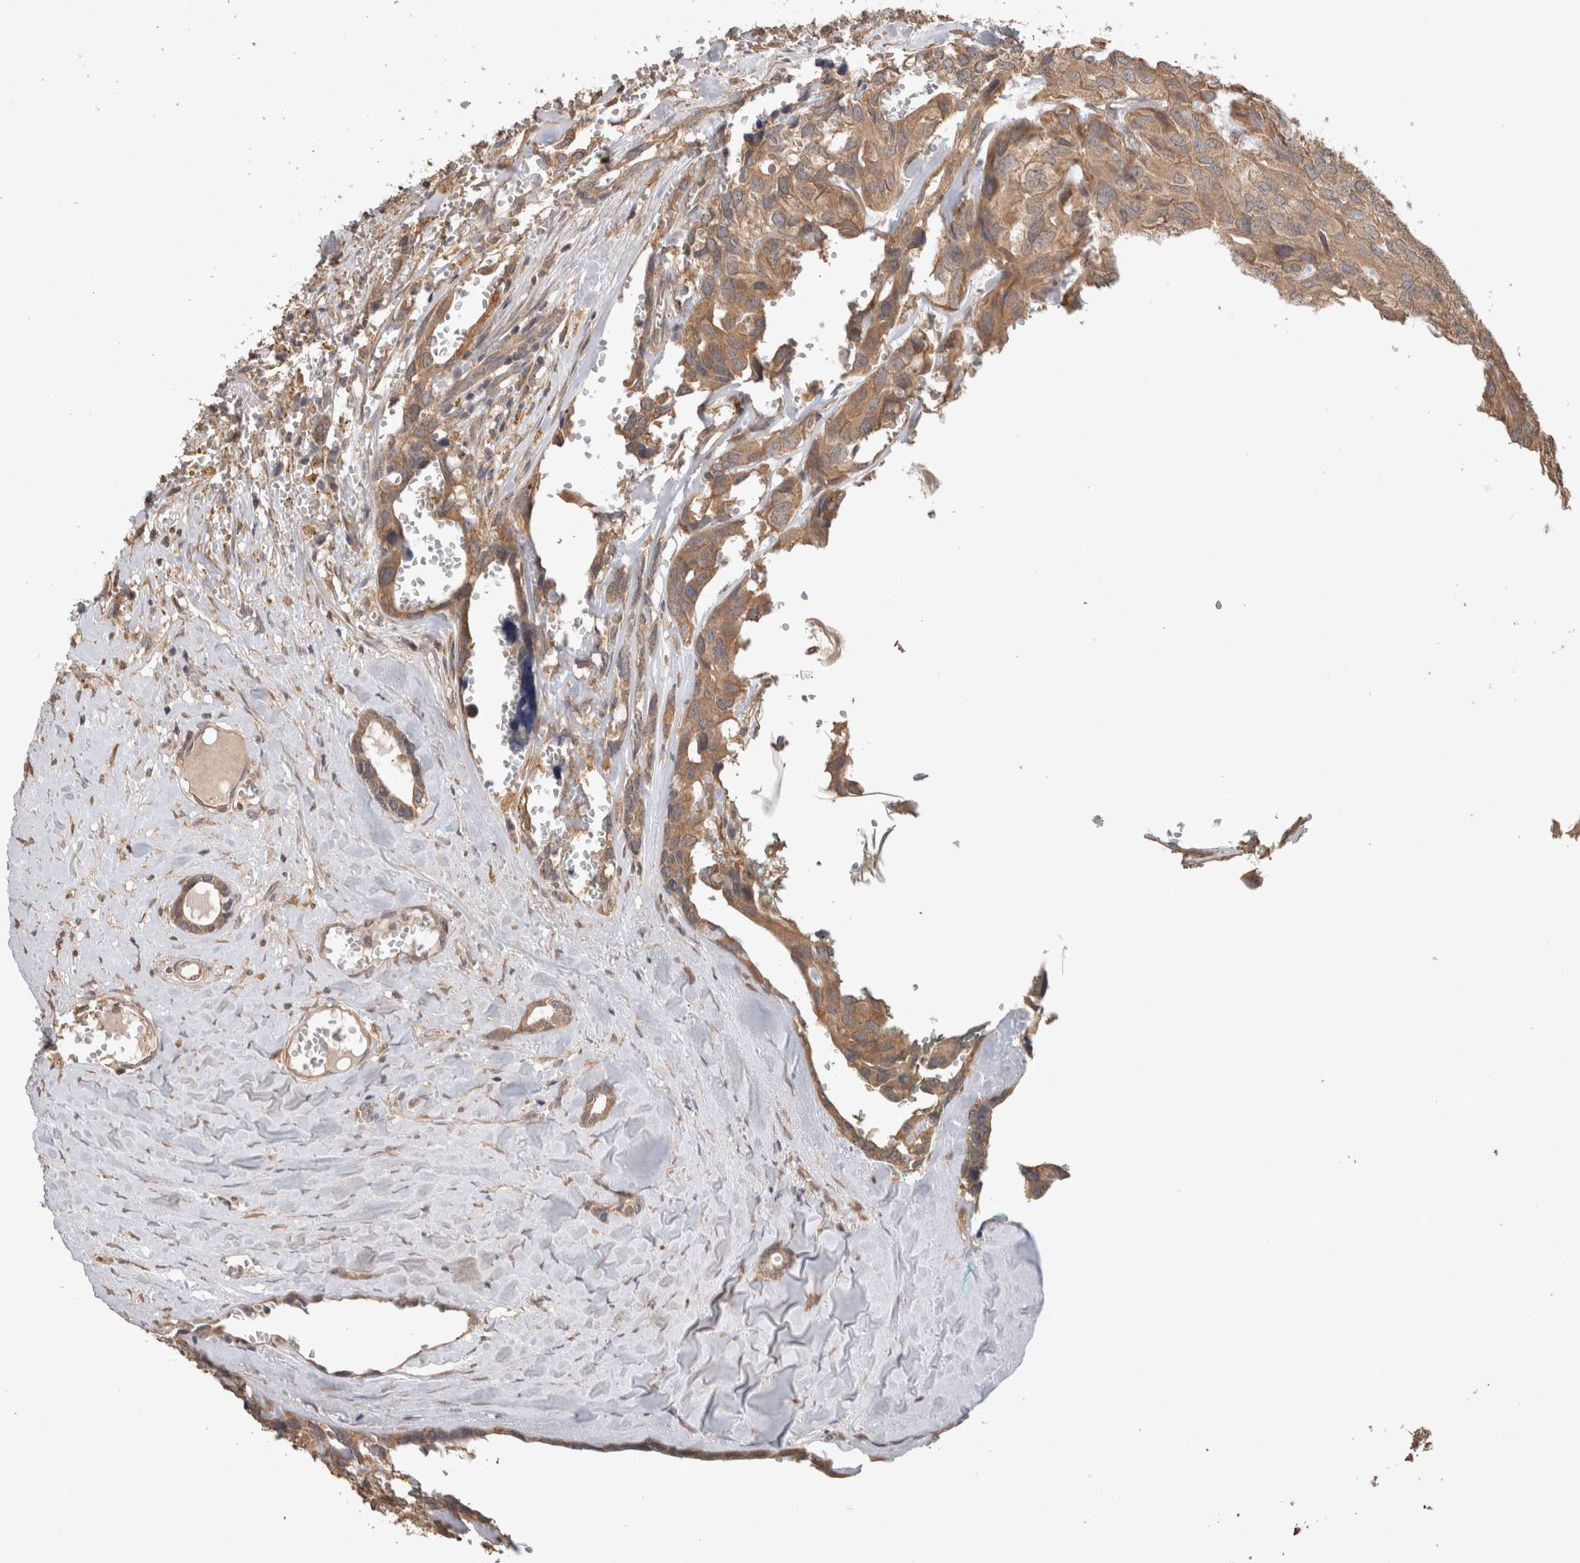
{"staining": {"intensity": "moderate", "quantity": ">75%", "location": "cytoplasmic/membranous"}, "tissue": "head and neck cancer", "cell_type": "Tumor cells", "image_type": "cancer", "snomed": [{"axis": "morphology", "description": "Adenocarcinoma, NOS"}, {"axis": "topography", "description": "Salivary gland, NOS"}, {"axis": "topography", "description": "Head-Neck"}], "caption": "This is a histology image of immunohistochemistry staining of adenocarcinoma (head and neck), which shows moderate staining in the cytoplasmic/membranous of tumor cells.", "gene": "HROB", "patient": {"sex": "female", "age": 76}}